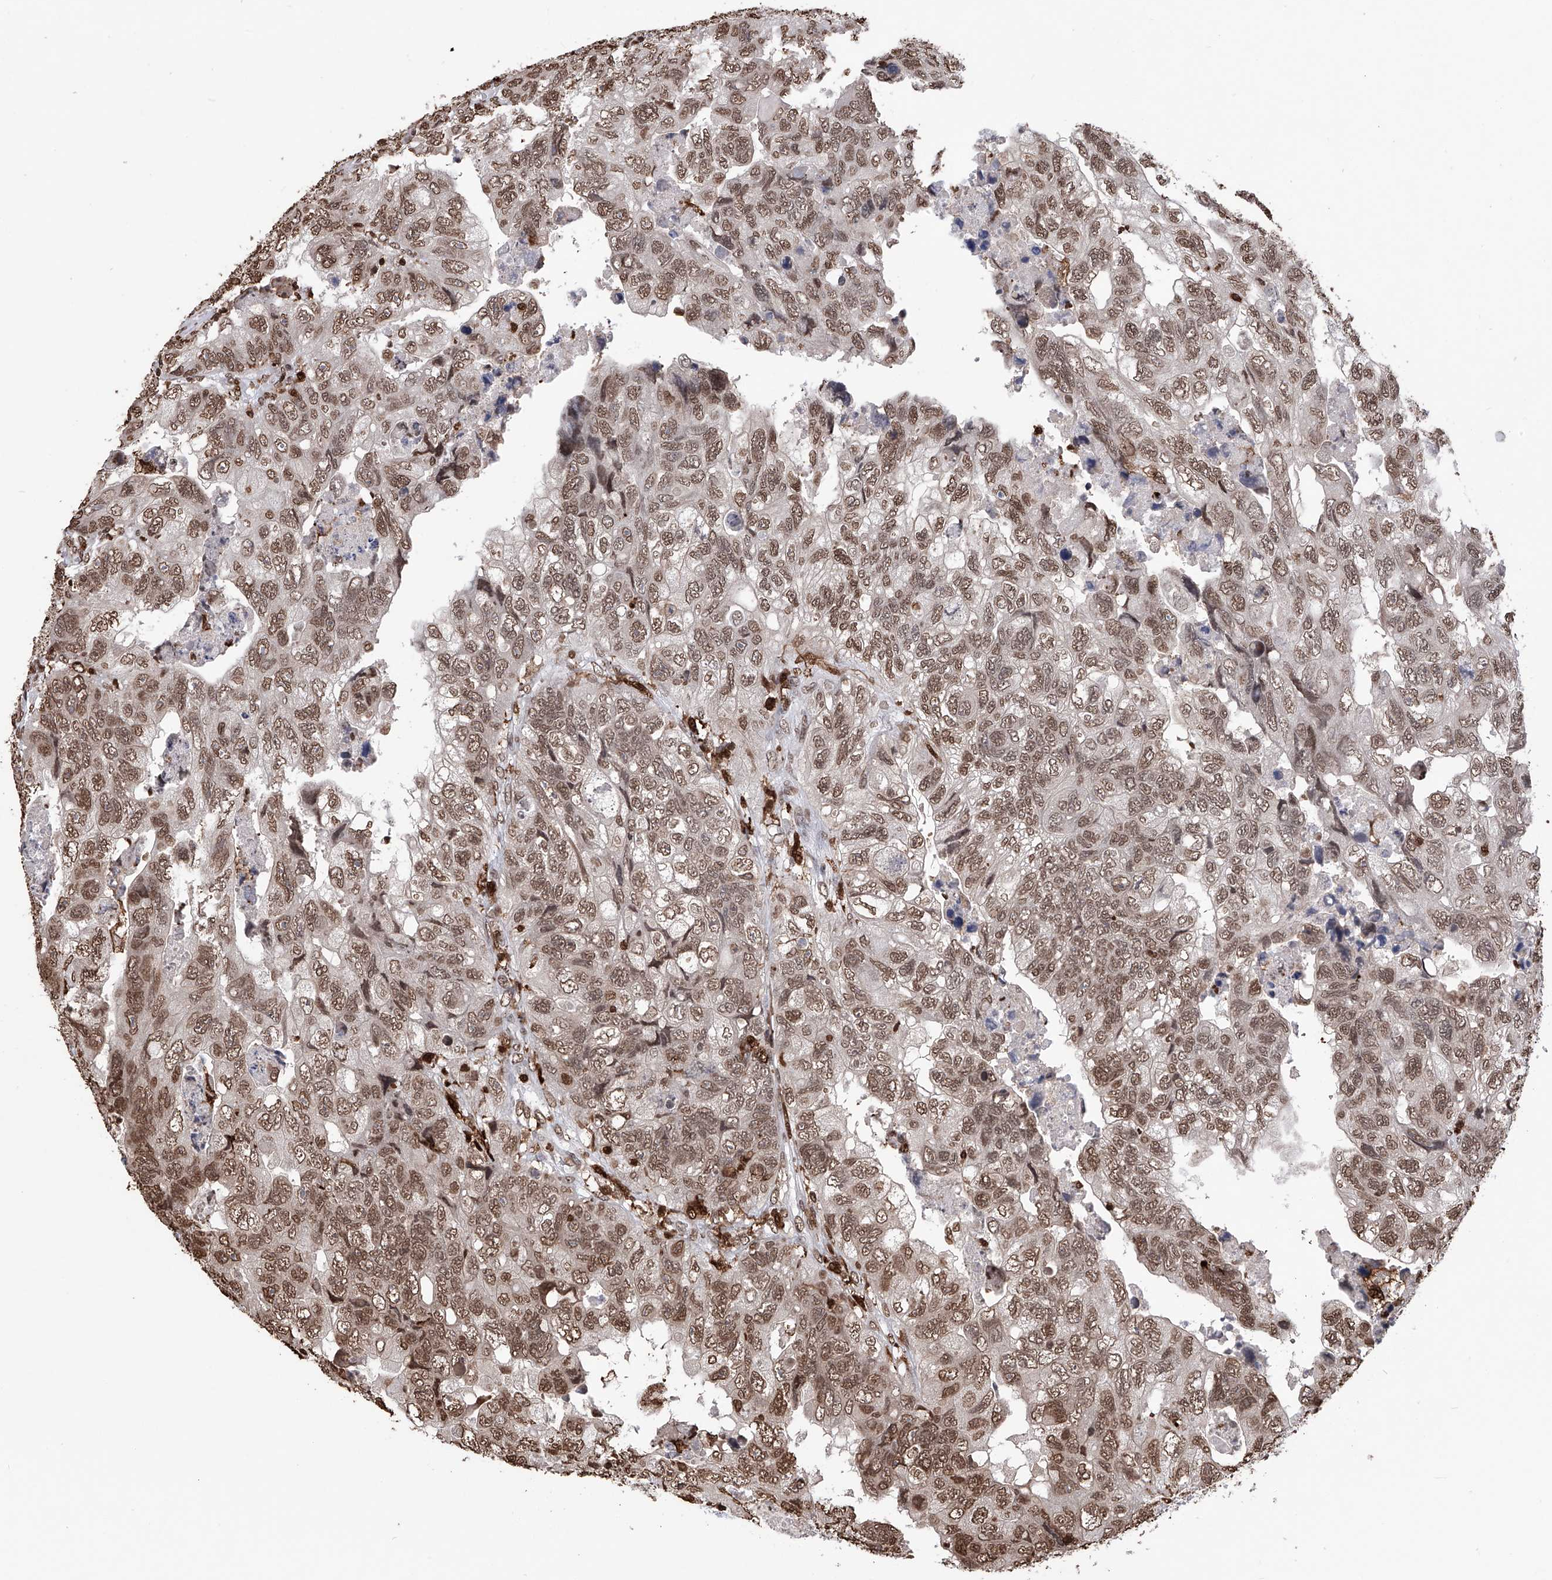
{"staining": {"intensity": "moderate", "quantity": ">75%", "location": "nuclear"}, "tissue": "colorectal cancer", "cell_type": "Tumor cells", "image_type": "cancer", "snomed": [{"axis": "morphology", "description": "Adenocarcinoma, NOS"}, {"axis": "topography", "description": "Rectum"}], "caption": "Approximately >75% of tumor cells in adenocarcinoma (colorectal) reveal moderate nuclear protein expression as visualized by brown immunohistochemical staining.", "gene": "CFAP410", "patient": {"sex": "male", "age": 63}}